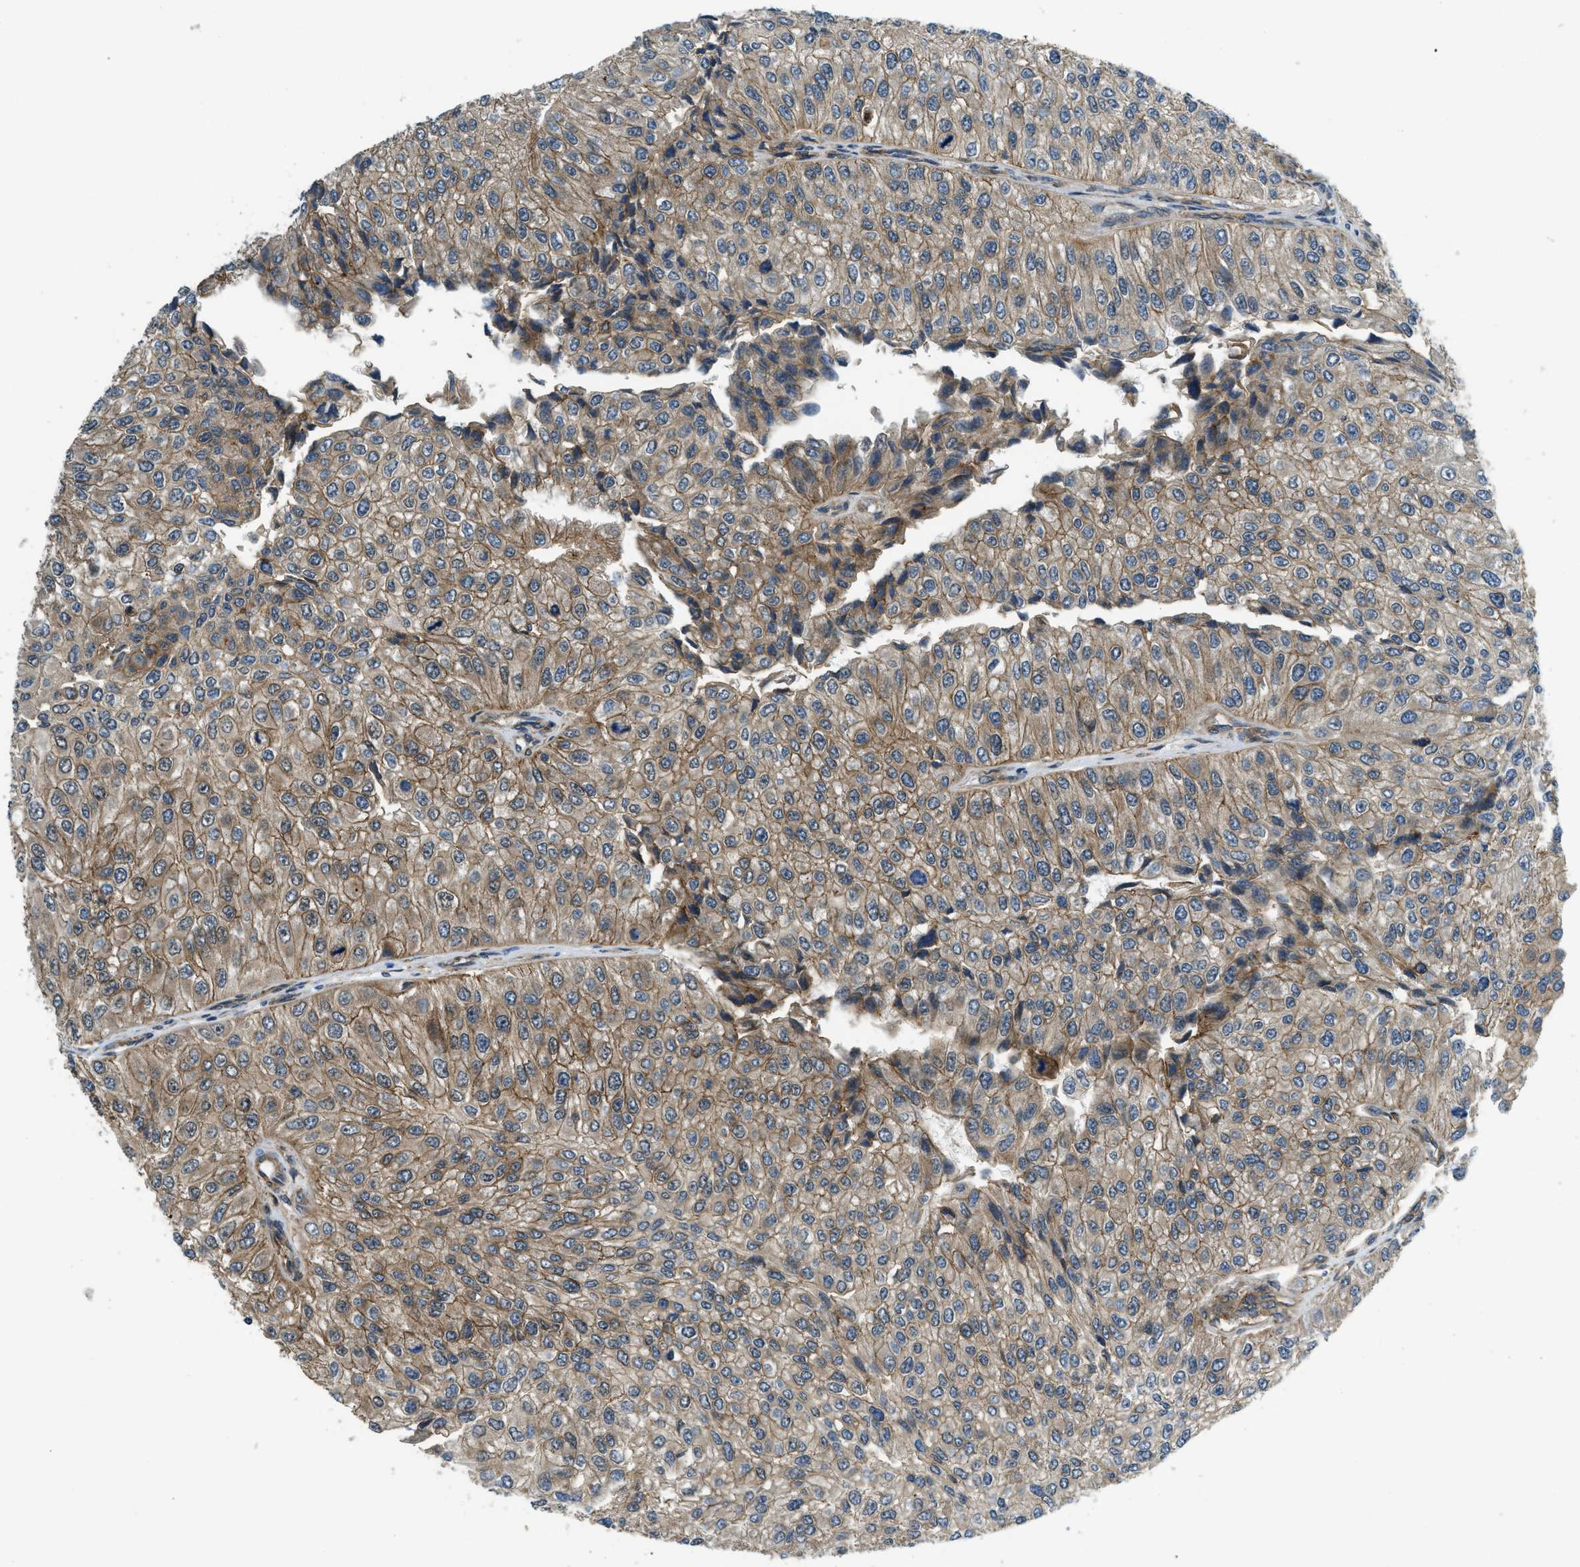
{"staining": {"intensity": "weak", "quantity": ">75%", "location": "cytoplasmic/membranous"}, "tissue": "urothelial cancer", "cell_type": "Tumor cells", "image_type": "cancer", "snomed": [{"axis": "morphology", "description": "Urothelial carcinoma, High grade"}, {"axis": "topography", "description": "Kidney"}, {"axis": "topography", "description": "Urinary bladder"}], "caption": "Immunohistochemical staining of human urothelial carcinoma (high-grade) exhibits weak cytoplasmic/membranous protein positivity in approximately >75% of tumor cells. Nuclei are stained in blue.", "gene": "CGN", "patient": {"sex": "male", "age": 77}}